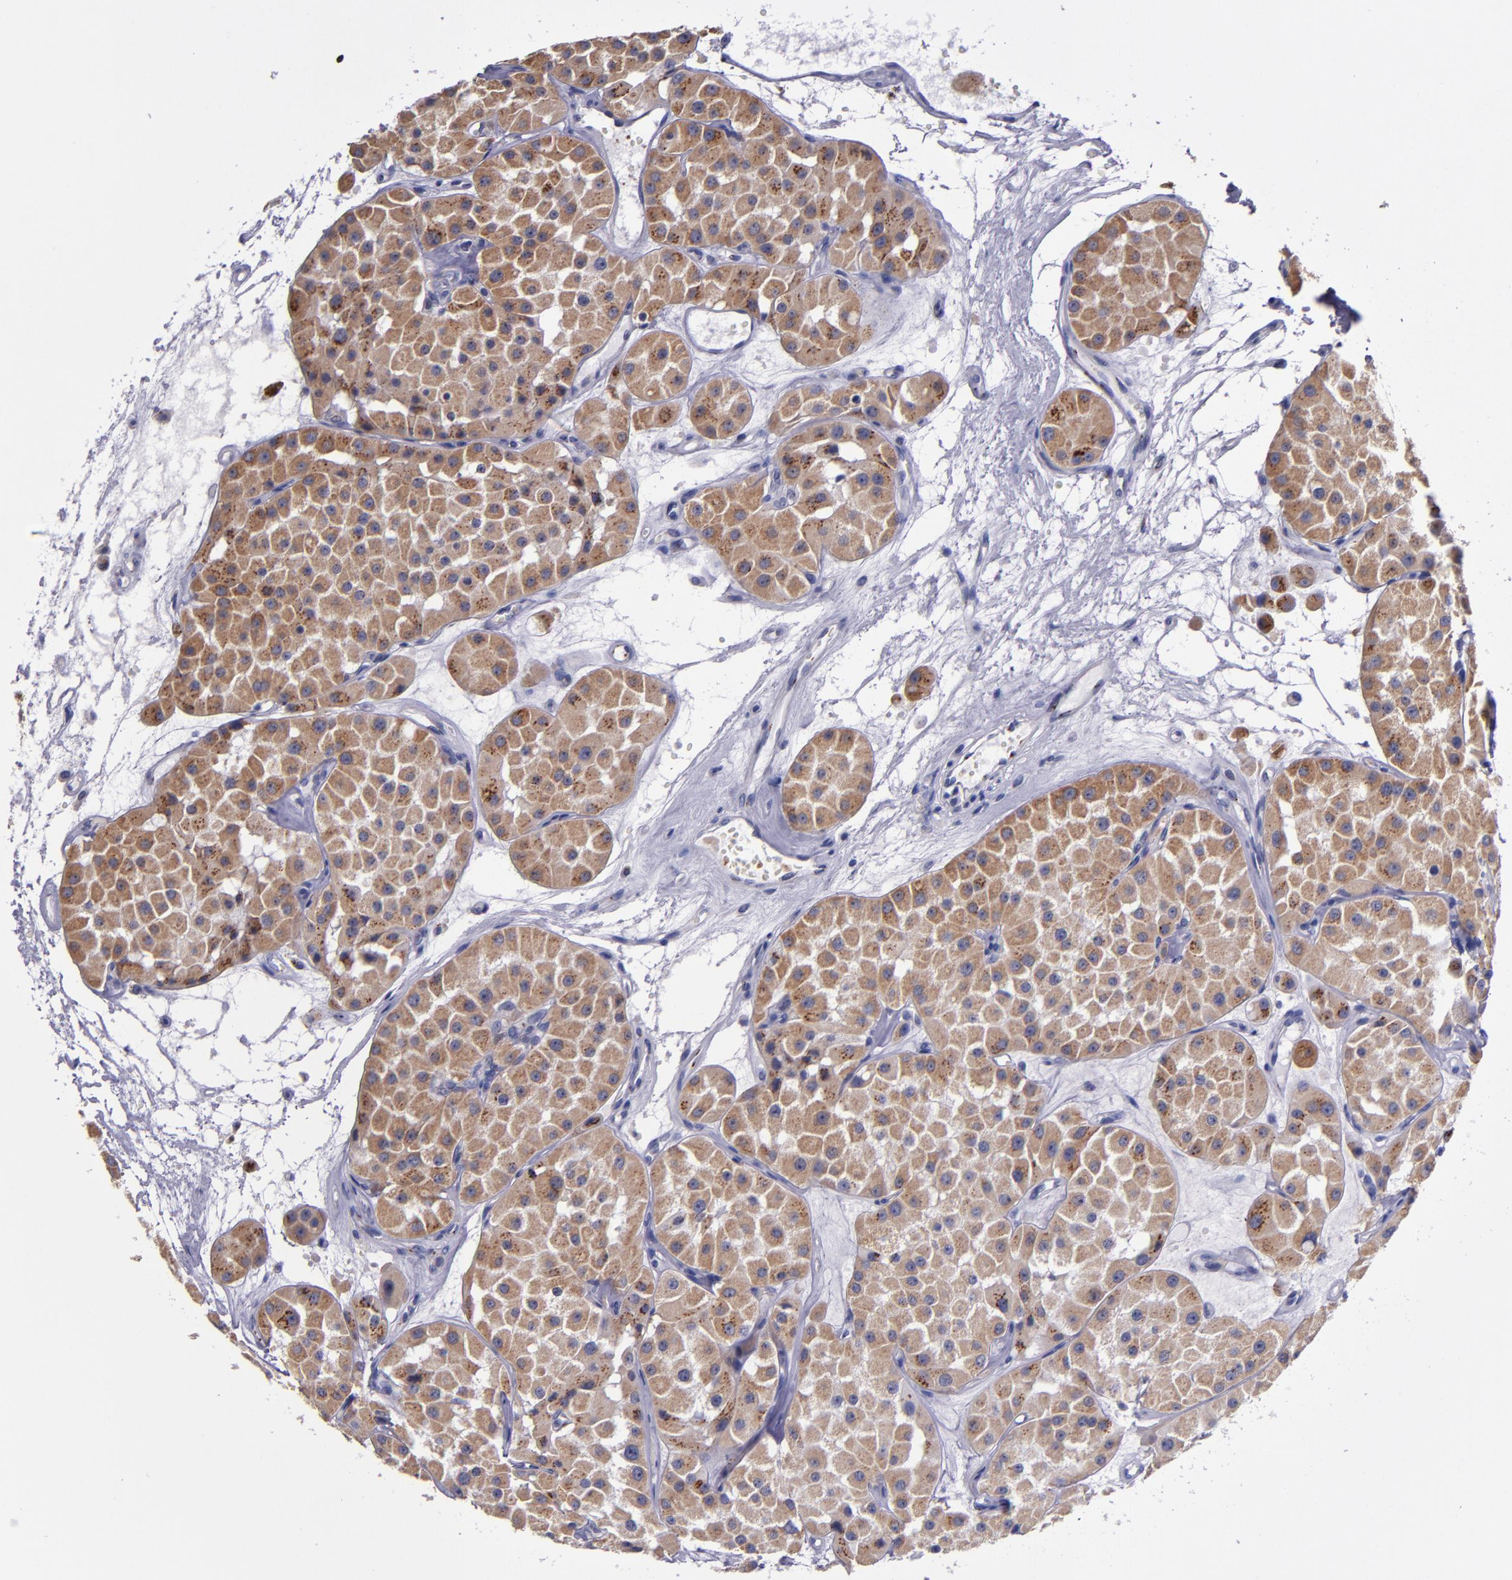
{"staining": {"intensity": "strong", "quantity": ">75%", "location": "cytoplasmic/membranous"}, "tissue": "renal cancer", "cell_type": "Tumor cells", "image_type": "cancer", "snomed": [{"axis": "morphology", "description": "Adenocarcinoma, uncertain malignant potential"}, {"axis": "topography", "description": "Kidney"}], "caption": "About >75% of tumor cells in human renal cancer (adenocarcinoma,  uncertain malignant potential) show strong cytoplasmic/membranous protein expression as visualized by brown immunohistochemical staining.", "gene": "RAB41", "patient": {"sex": "male", "age": 63}}